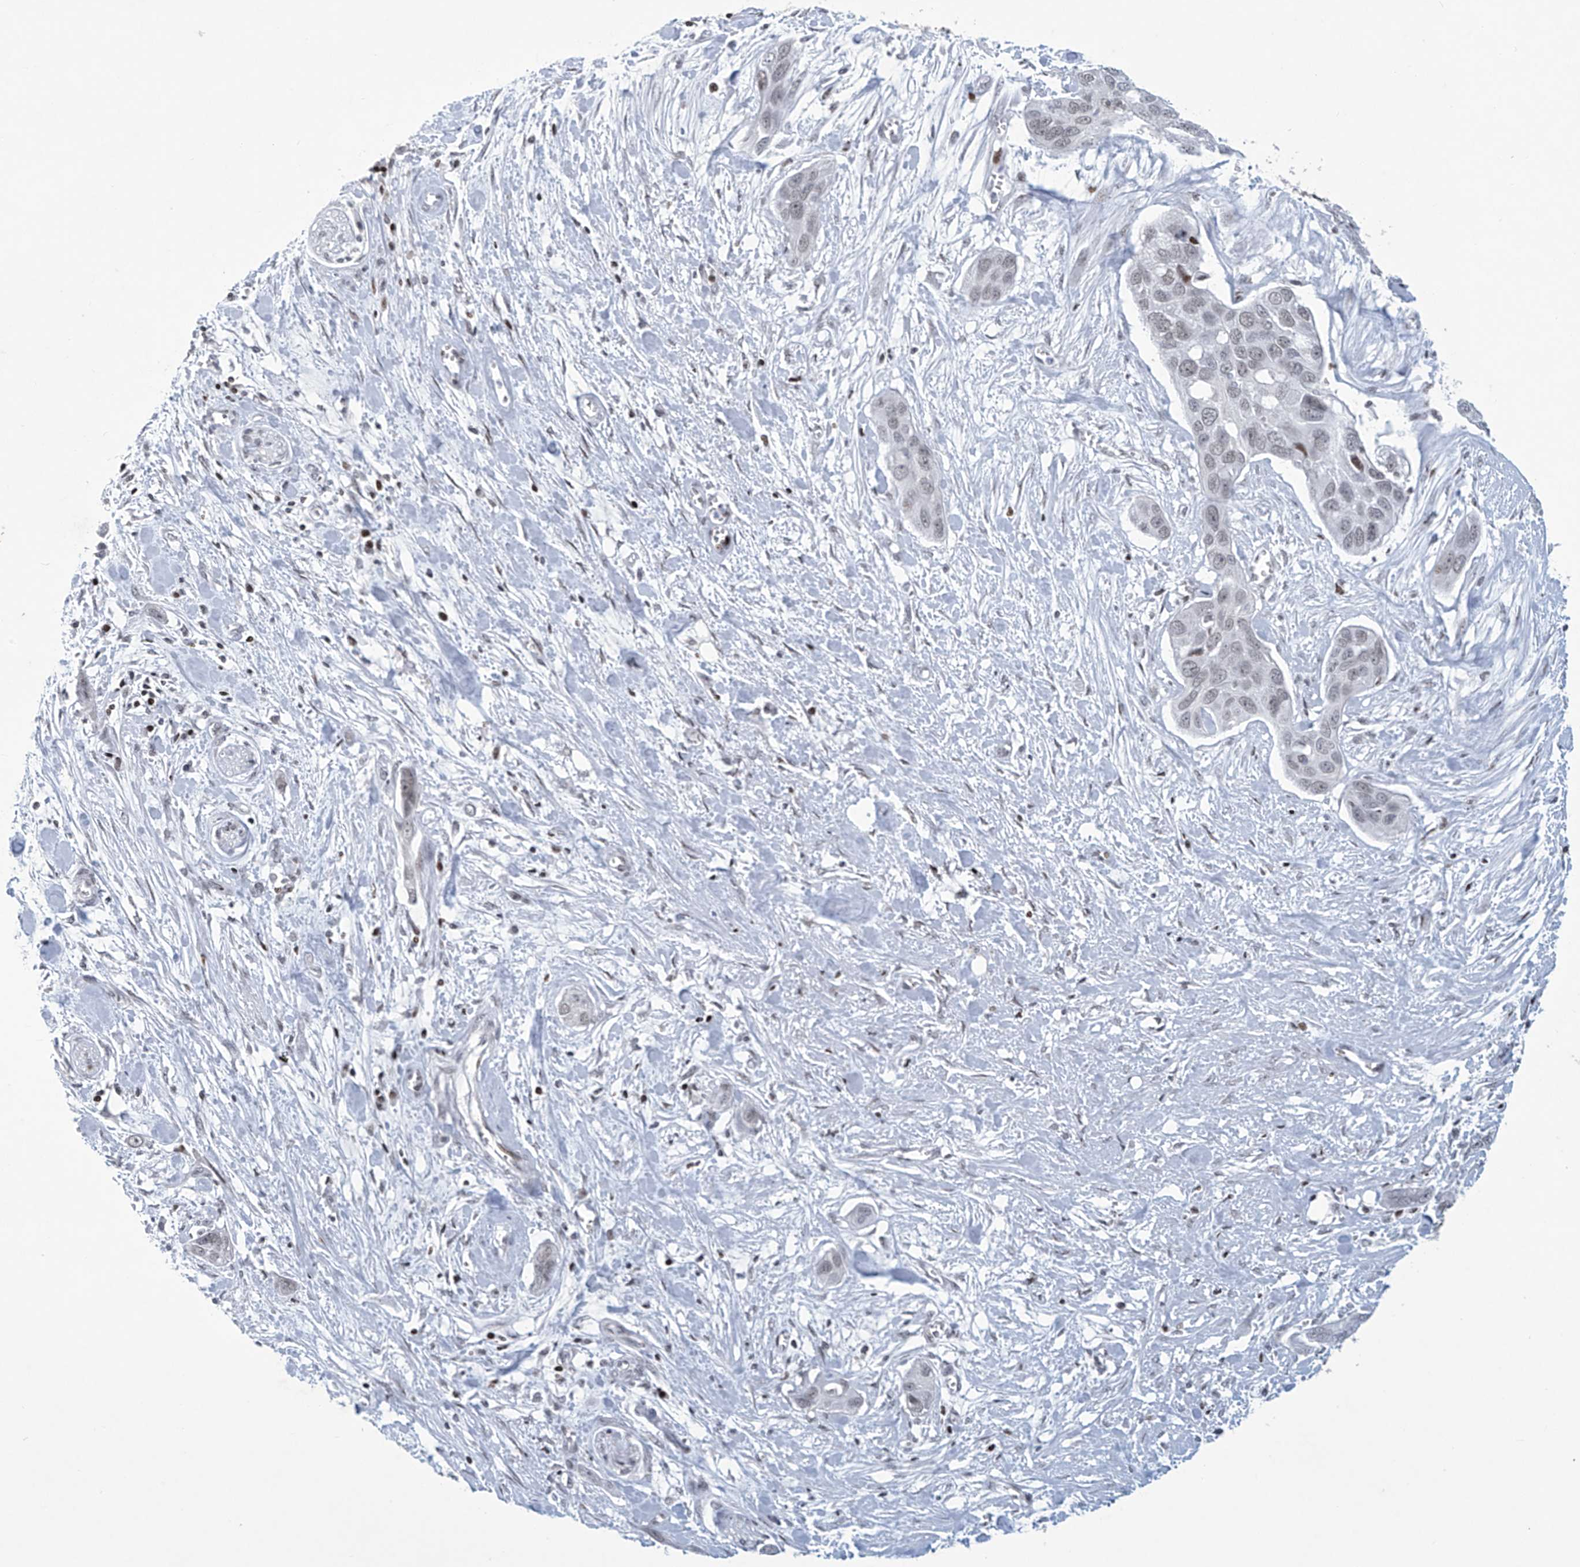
{"staining": {"intensity": "weak", "quantity": ">75%", "location": "nuclear"}, "tissue": "pancreatic cancer", "cell_type": "Tumor cells", "image_type": "cancer", "snomed": [{"axis": "morphology", "description": "Adenocarcinoma, NOS"}, {"axis": "topography", "description": "Pancreas"}], "caption": "About >75% of tumor cells in pancreatic cancer demonstrate weak nuclear protein staining as visualized by brown immunohistochemical staining.", "gene": "RFX7", "patient": {"sex": "female", "age": 60}}